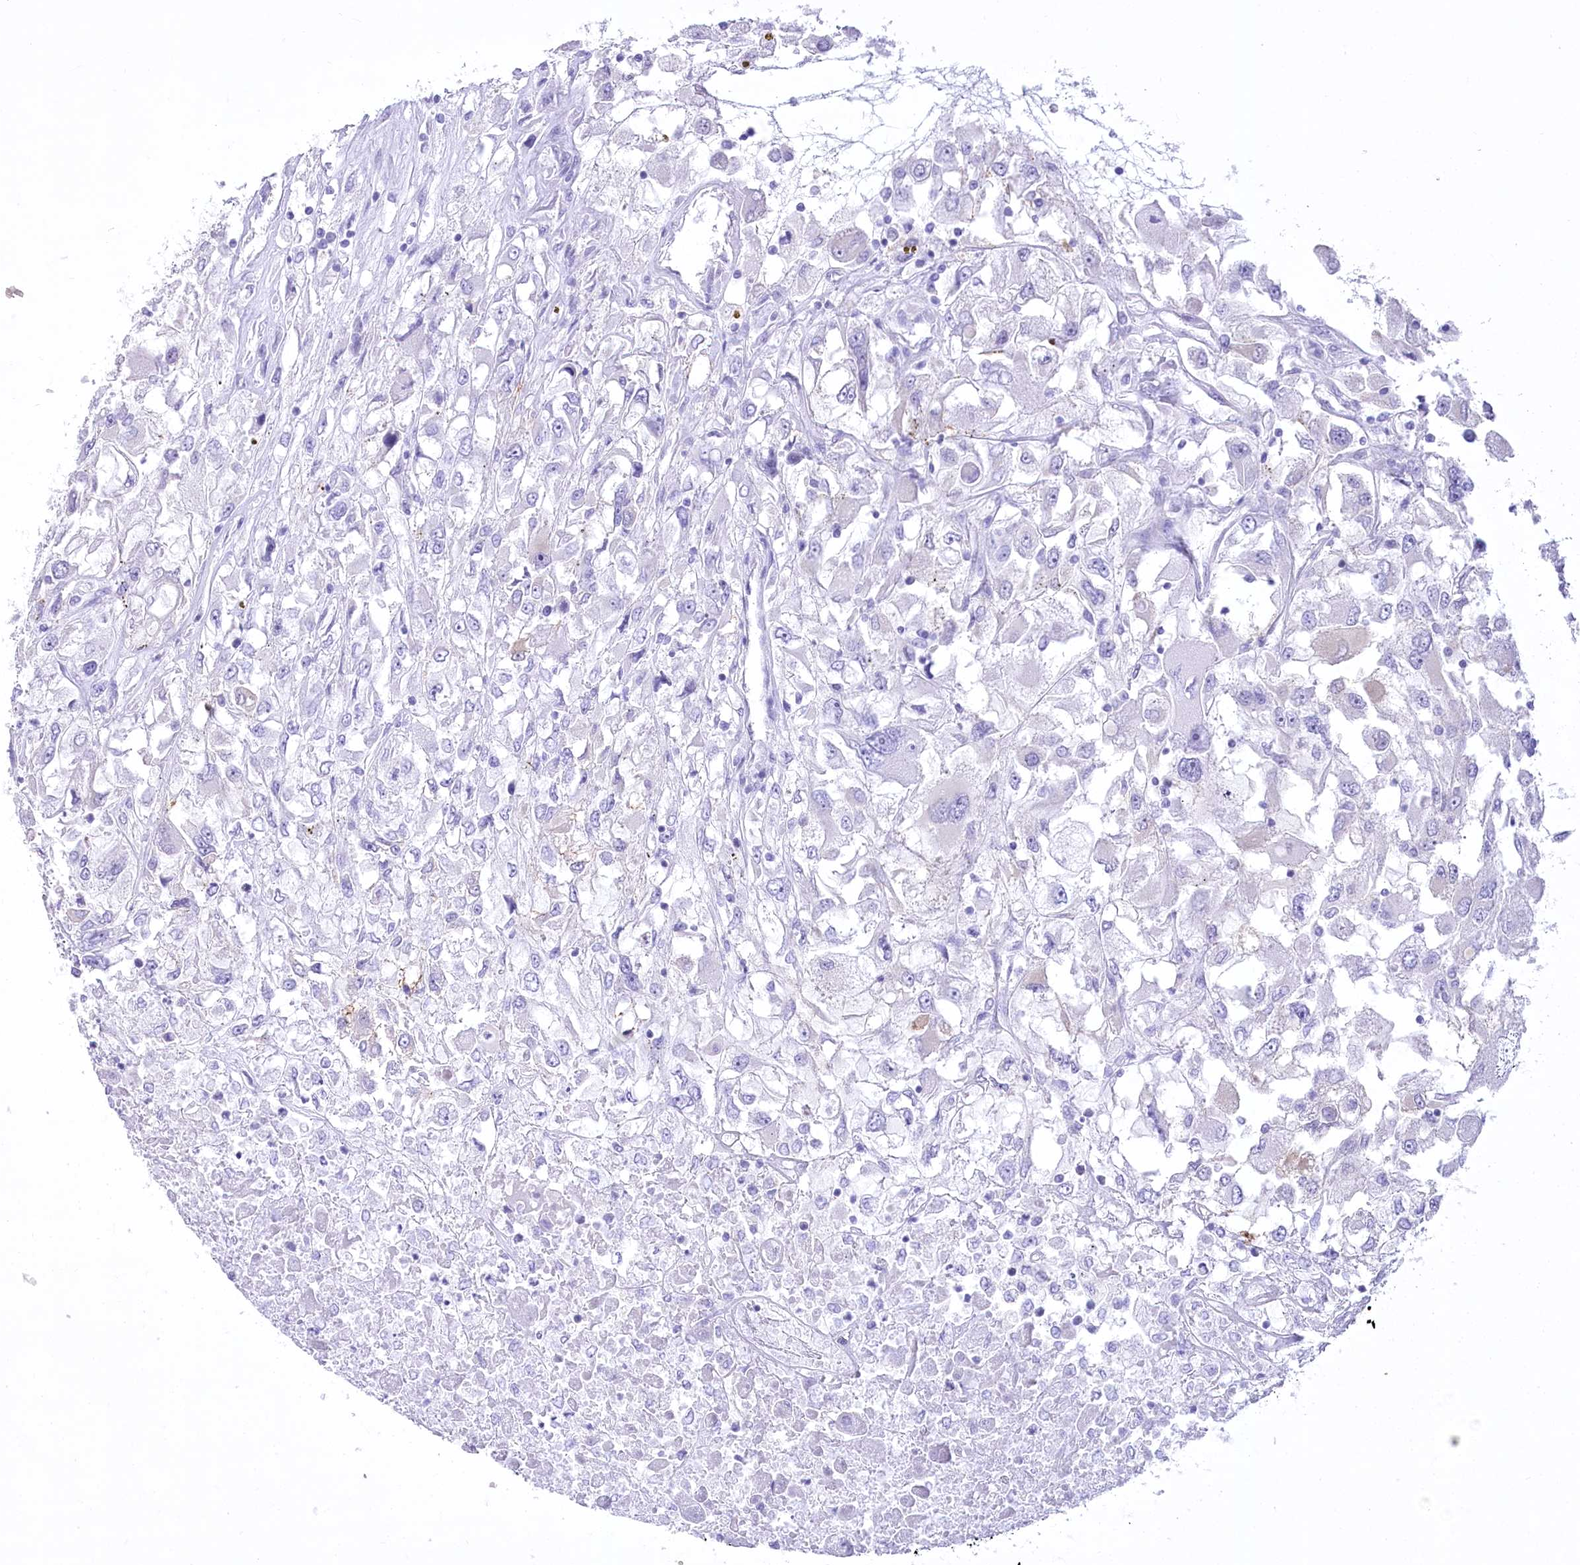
{"staining": {"intensity": "negative", "quantity": "none", "location": "none"}, "tissue": "renal cancer", "cell_type": "Tumor cells", "image_type": "cancer", "snomed": [{"axis": "morphology", "description": "Adenocarcinoma, NOS"}, {"axis": "topography", "description": "Kidney"}], "caption": "This is a histopathology image of immunohistochemistry (IHC) staining of renal cancer (adenocarcinoma), which shows no expression in tumor cells. (DAB IHC with hematoxylin counter stain).", "gene": "PBLD", "patient": {"sex": "female", "age": 52}}